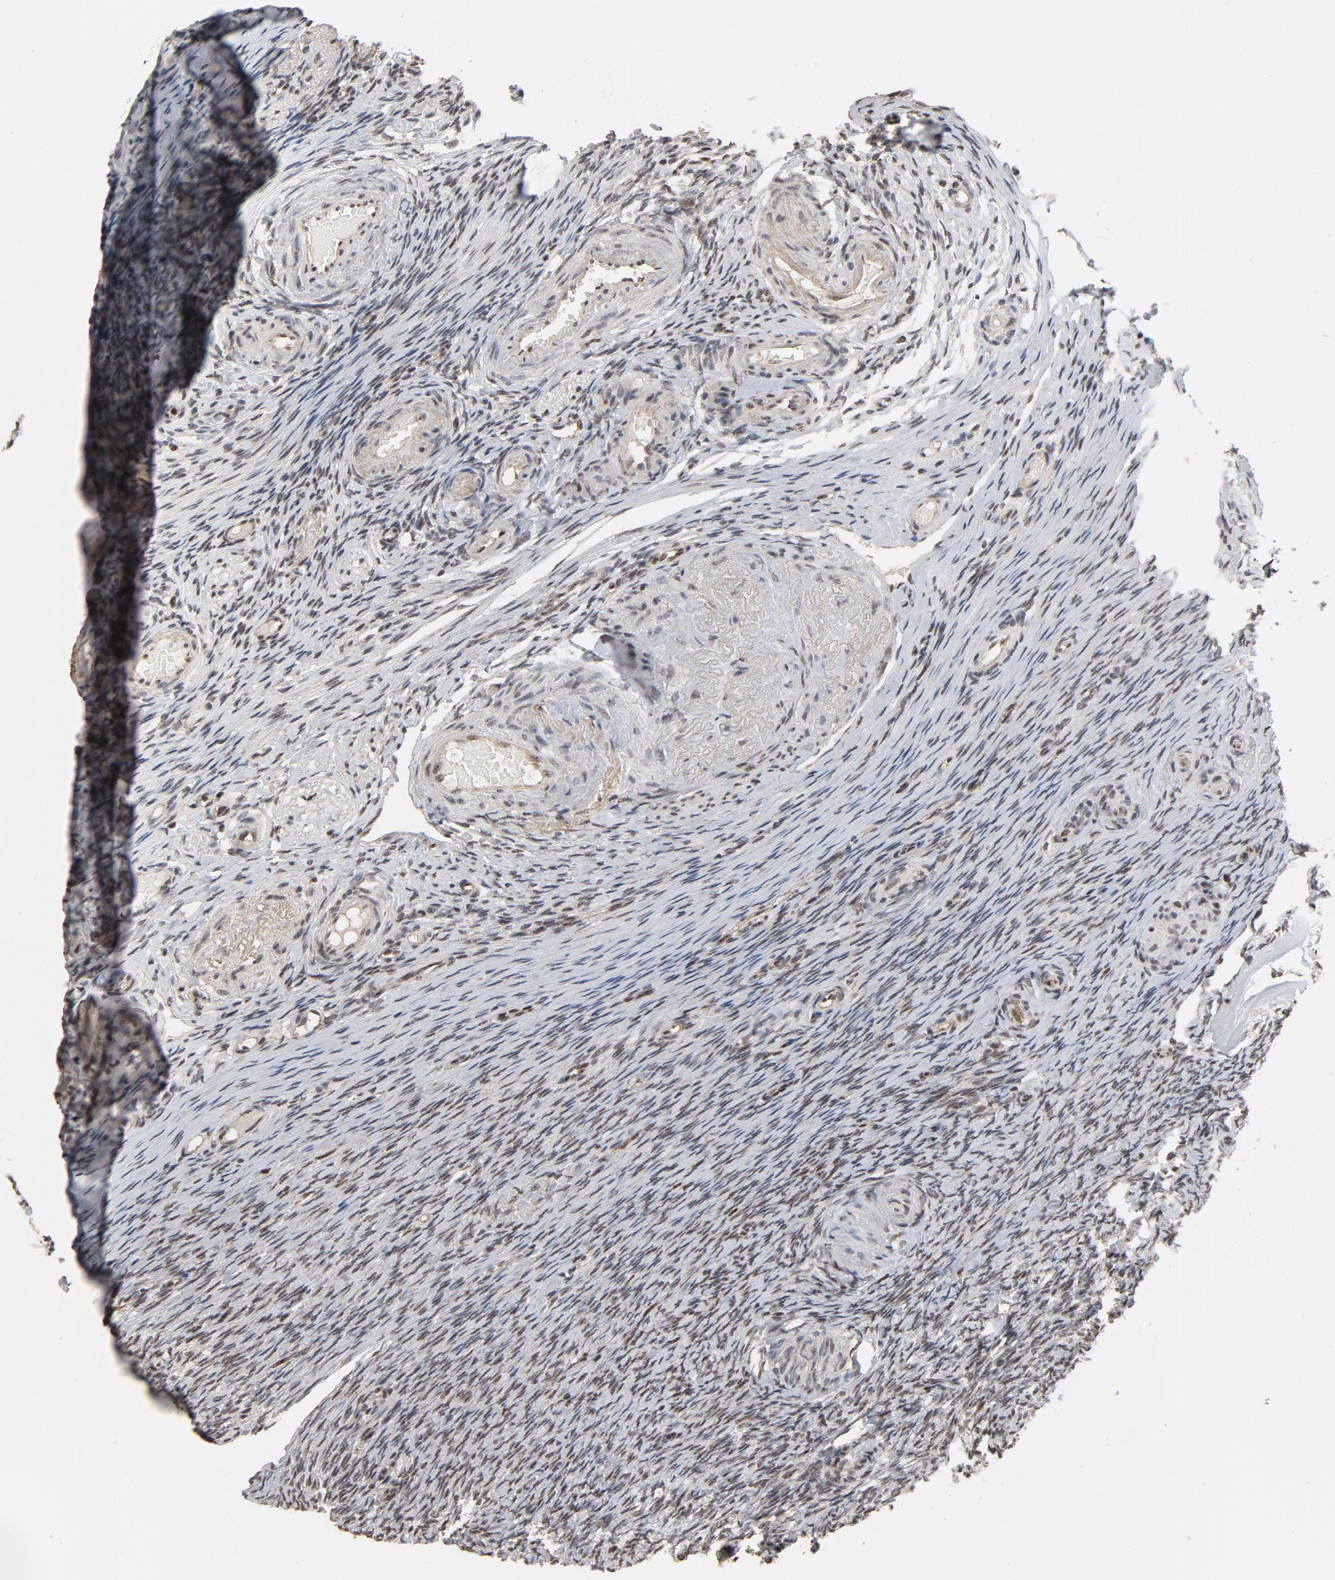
{"staining": {"intensity": "moderate", "quantity": ">75%", "location": "nuclear"}, "tissue": "ovary", "cell_type": "Follicle cells", "image_type": "normal", "snomed": [{"axis": "morphology", "description": "Normal tissue, NOS"}, {"axis": "topography", "description": "Ovary"}], "caption": "Protein expression analysis of benign human ovary reveals moderate nuclear expression in approximately >75% of follicle cells. (IHC, brightfield microscopy, high magnification).", "gene": "TP53RK", "patient": {"sex": "female", "age": 60}}